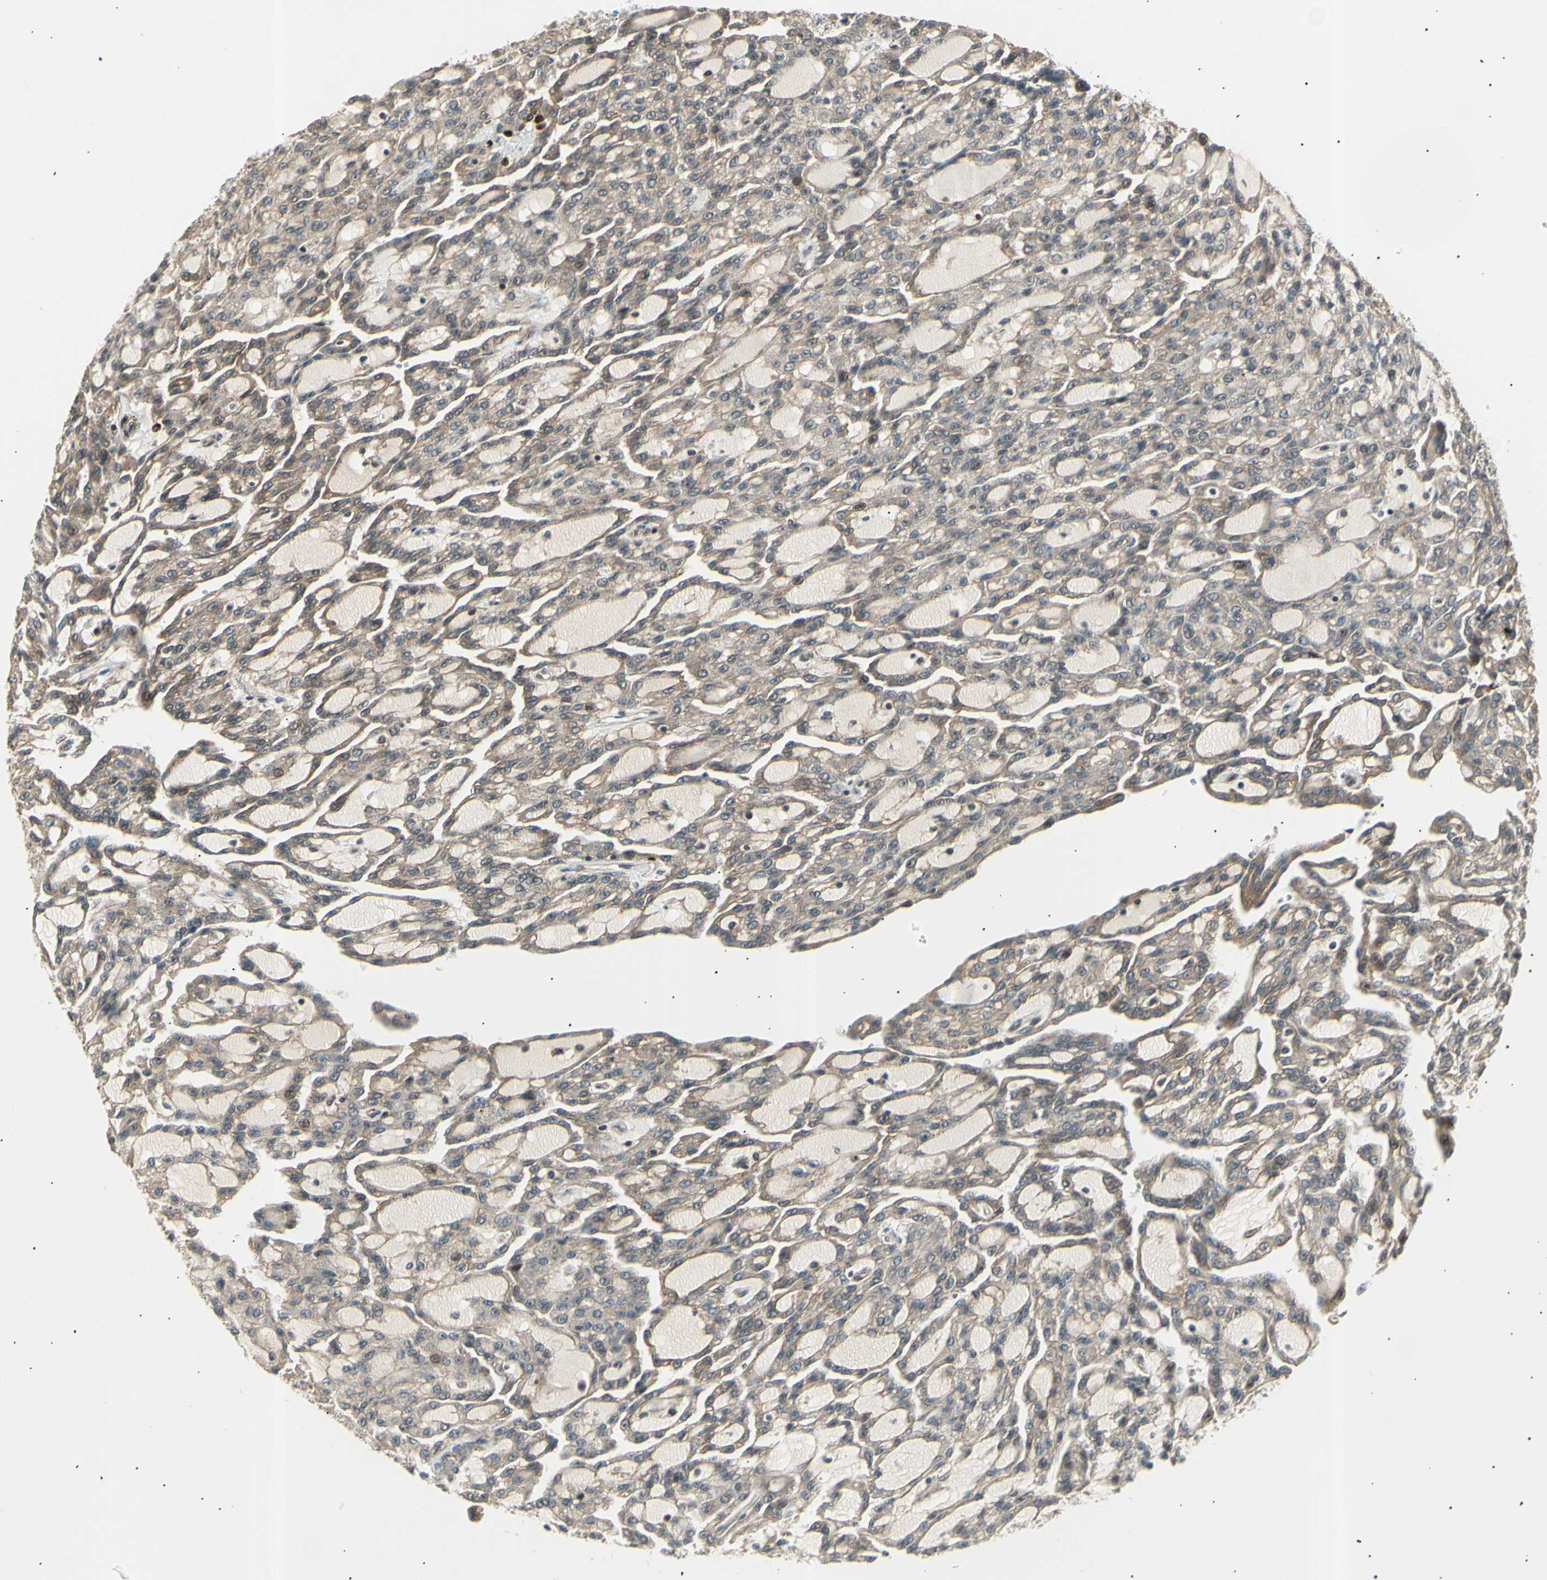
{"staining": {"intensity": "weak", "quantity": ">75%", "location": "cytoplasmic/membranous"}, "tissue": "renal cancer", "cell_type": "Tumor cells", "image_type": "cancer", "snomed": [{"axis": "morphology", "description": "Adenocarcinoma, NOS"}, {"axis": "topography", "description": "Kidney"}], "caption": "A micrograph showing weak cytoplasmic/membranous positivity in about >75% of tumor cells in renal adenocarcinoma, as visualized by brown immunohistochemical staining.", "gene": "NUAK2", "patient": {"sex": "male", "age": 63}}